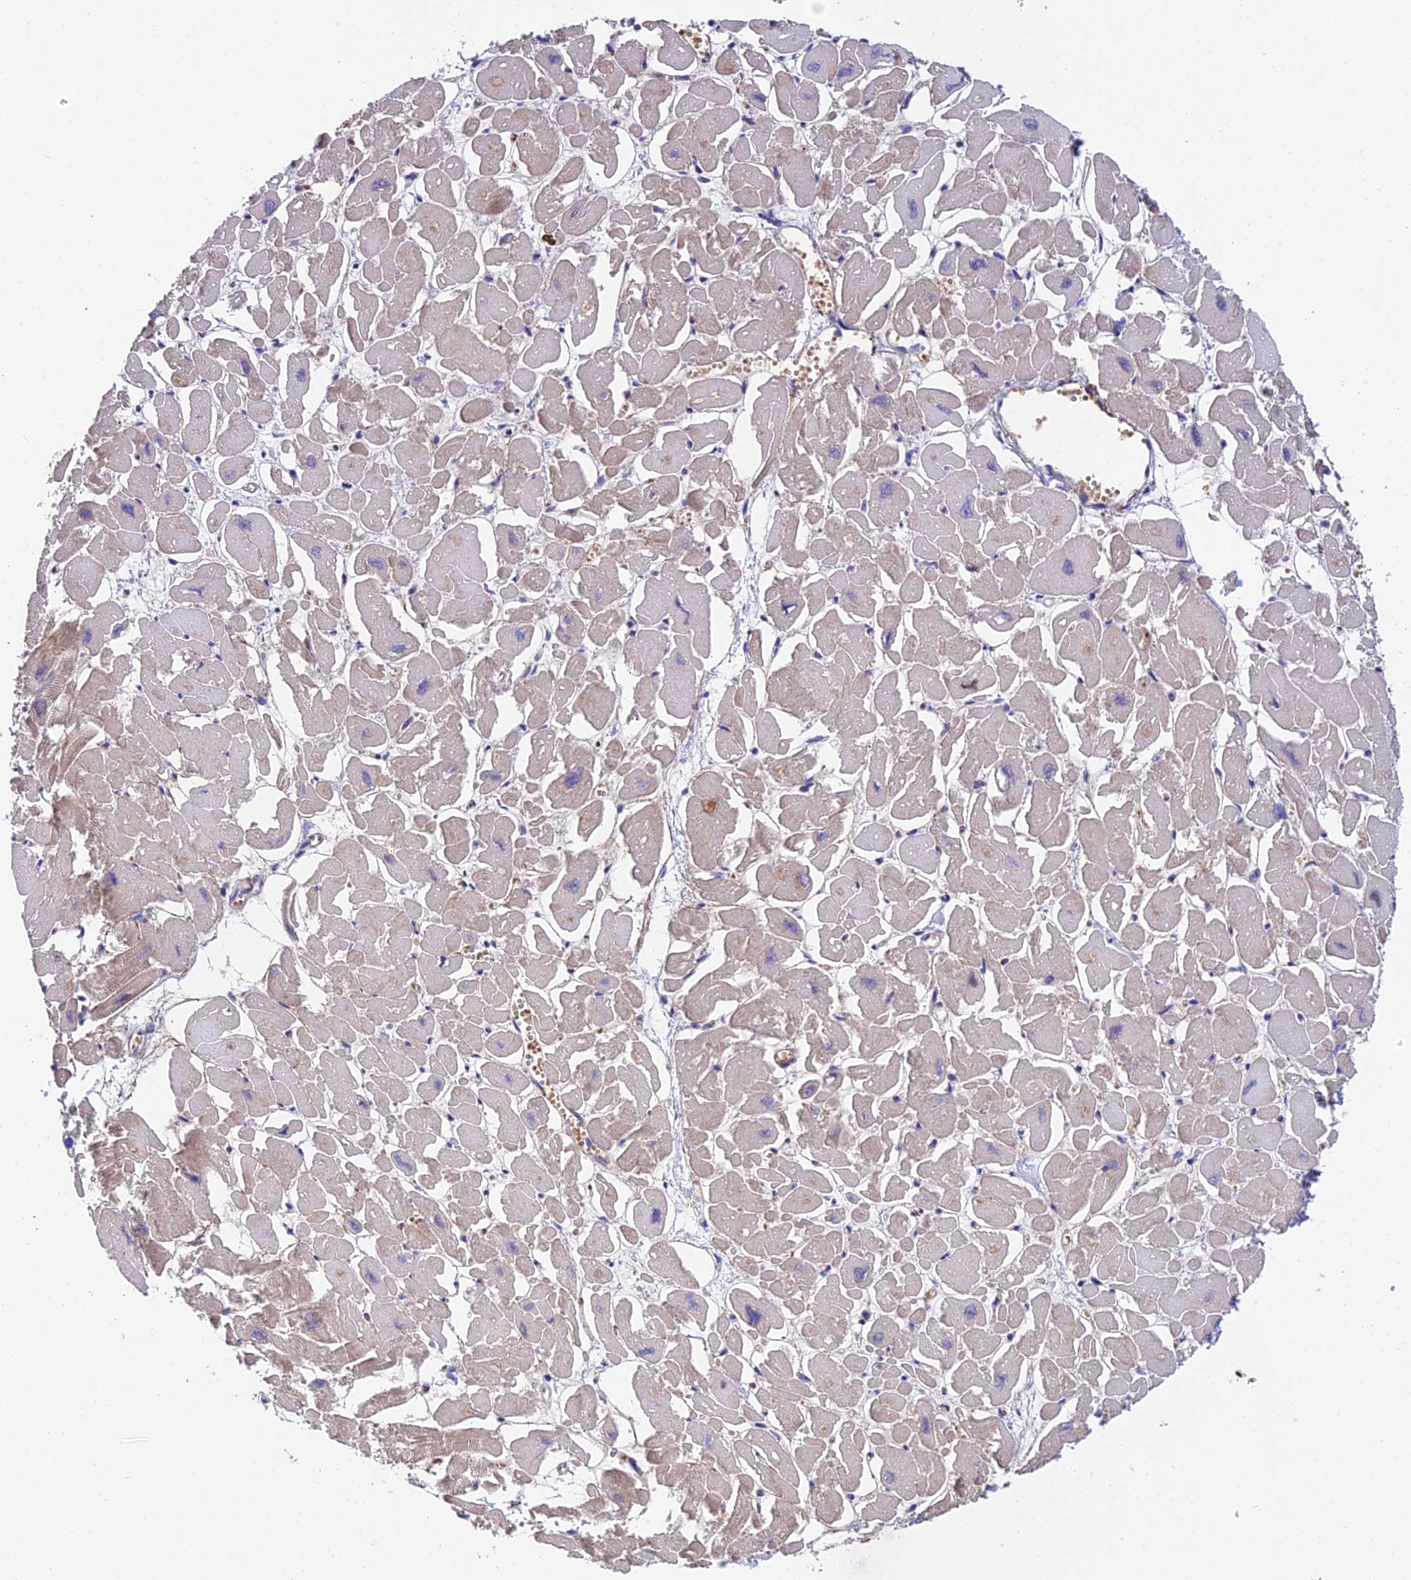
{"staining": {"intensity": "negative", "quantity": "none", "location": "none"}, "tissue": "heart muscle", "cell_type": "Cardiomyocytes", "image_type": "normal", "snomed": [{"axis": "morphology", "description": "Normal tissue, NOS"}, {"axis": "topography", "description": "Heart"}], "caption": "Micrograph shows no significant protein positivity in cardiomyocytes of benign heart muscle. The staining was performed using DAB (3,3'-diaminobenzidine) to visualize the protein expression in brown, while the nuclei were stained in blue with hematoxylin (Magnification: 20x).", "gene": "TRMT1", "patient": {"sex": "male", "age": 54}}